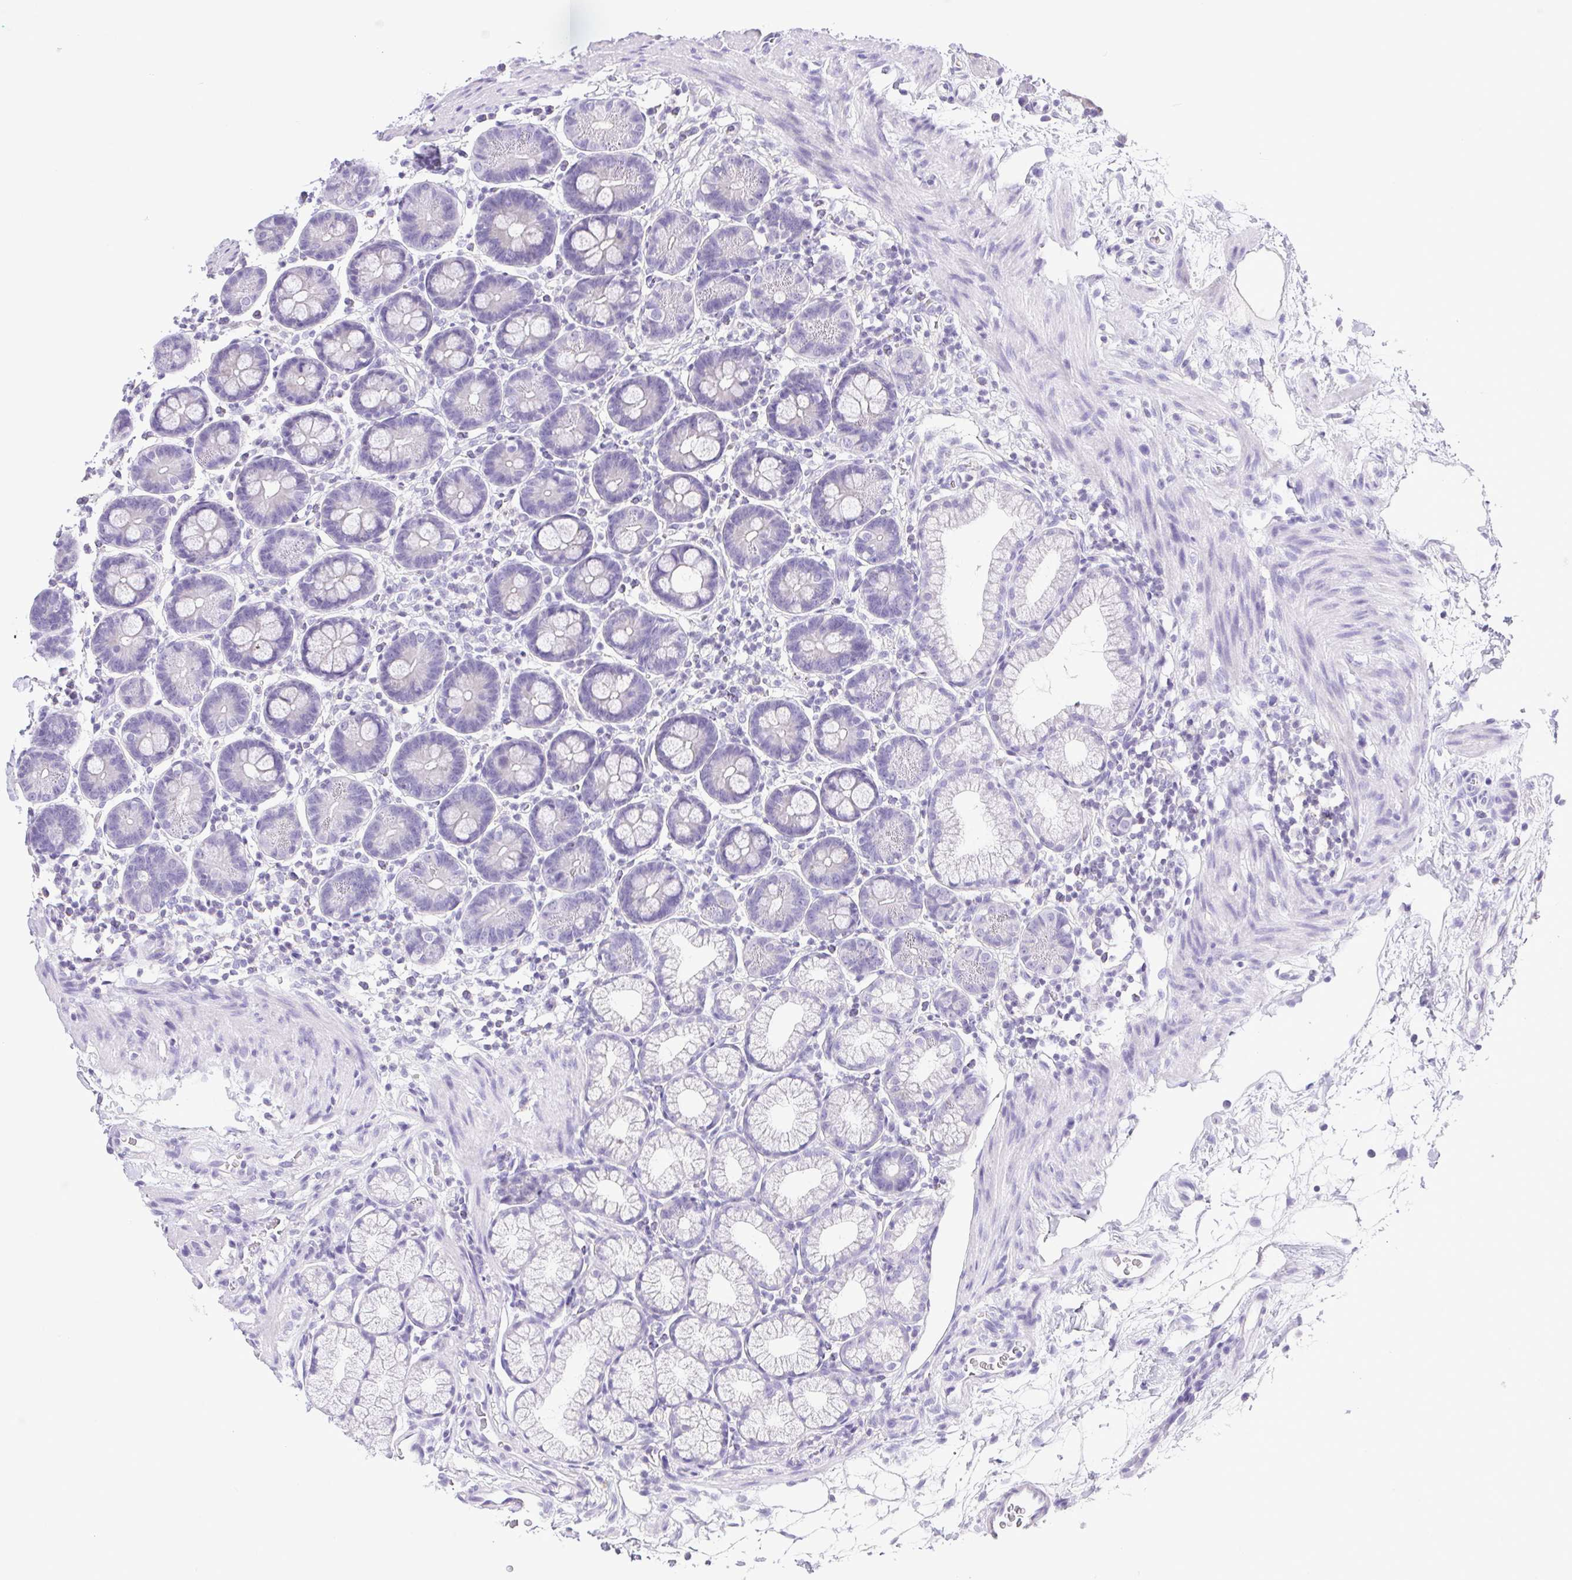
{"staining": {"intensity": "negative", "quantity": "none", "location": "none"}, "tissue": "duodenum", "cell_type": "Glandular cells", "image_type": "normal", "snomed": [{"axis": "morphology", "description": "Normal tissue, NOS"}, {"axis": "topography", "description": "Pancreas"}, {"axis": "topography", "description": "Duodenum"}], "caption": "DAB (3,3'-diaminobenzidine) immunohistochemical staining of benign human duodenum exhibits no significant positivity in glandular cells.", "gene": "SYNPR", "patient": {"sex": "male", "age": 59}}